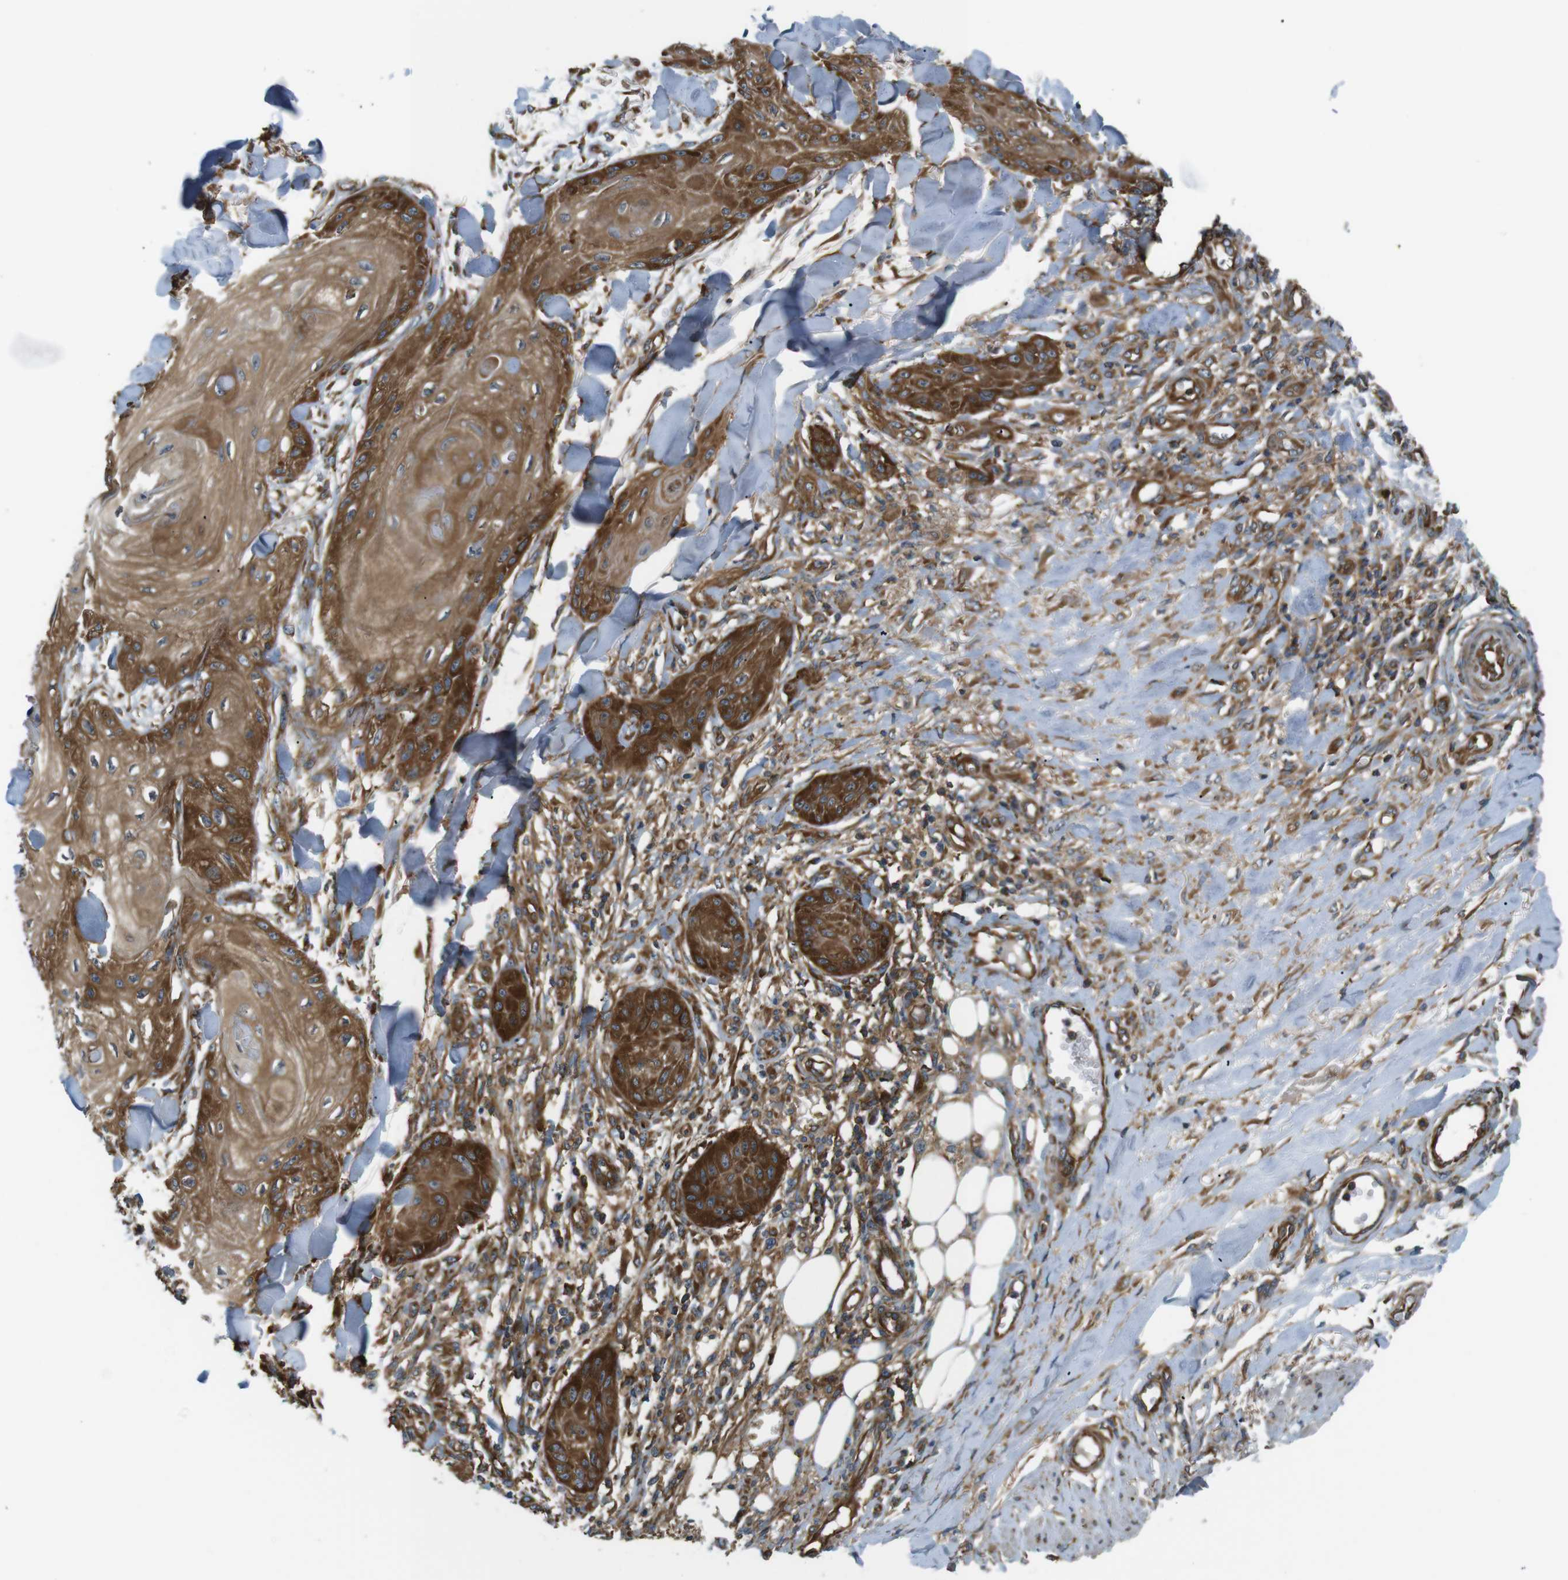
{"staining": {"intensity": "strong", "quantity": "25%-75%", "location": "cytoplasmic/membranous"}, "tissue": "skin cancer", "cell_type": "Tumor cells", "image_type": "cancer", "snomed": [{"axis": "morphology", "description": "Squamous cell carcinoma, NOS"}, {"axis": "topography", "description": "Skin"}], "caption": "DAB (3,3'-diaminobenzidine) immunohistochemical staining of human squamous cell carcinoma (skin) shows strong cytoplasmic/membranous protein staining in approximately 25%-75% of tumor cells. Immunohistochemistry (ihc) stains the protein of interest in brown and the nuclei are stained blue.", "gene": "TSC1", "patient": {"sex": "male", "age": 74}}